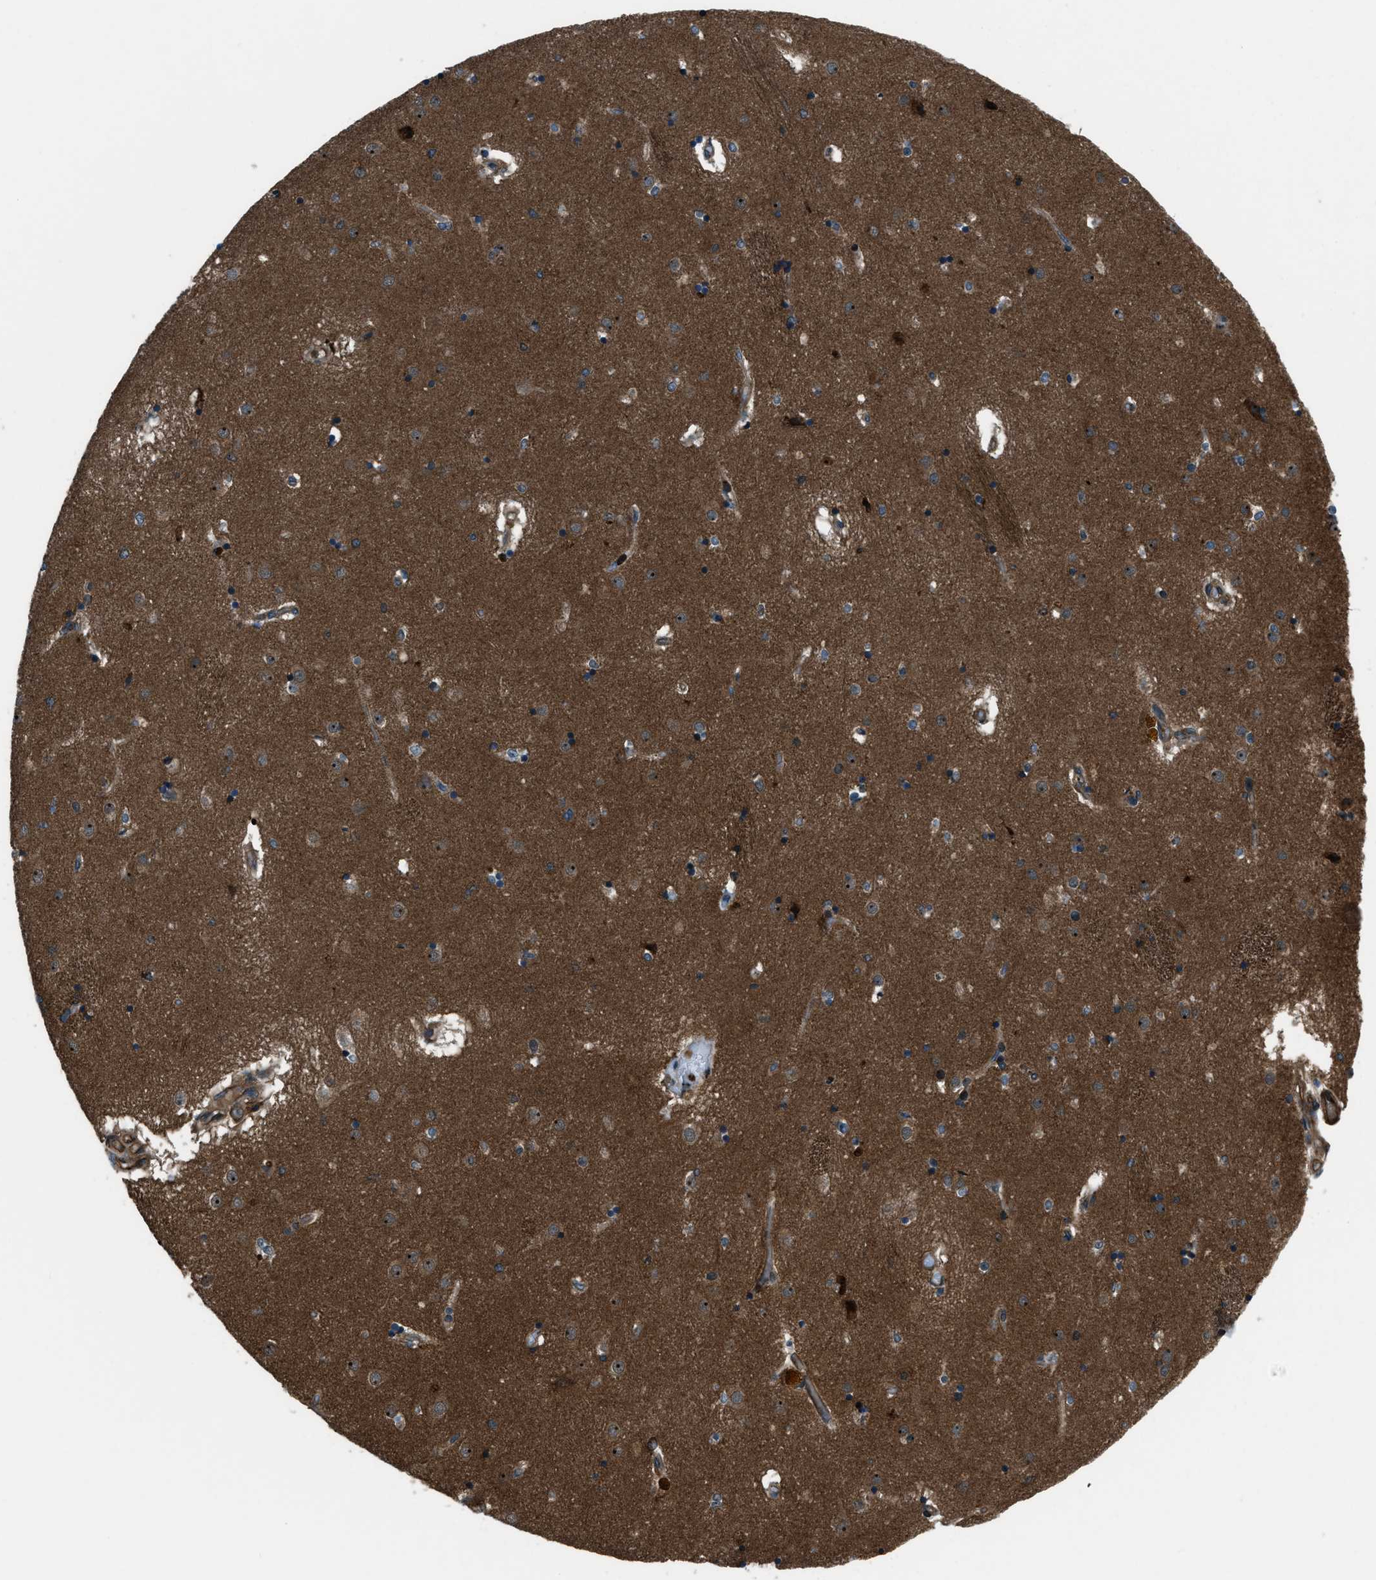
{"staining": {"intensity": "moderate", "quantity": "<25%", "location": "cytoplasmic/membranous"}, "tissue": "caudate", "cell_type": "Glial cells", "image_type": "normal", "snomed": [{"axis": "morphology", "description": "Normal tissue, NOS"}, {"axis": "topography", "description": "Lateral ventricle wall"}], "caption": "Unremarkable caudate shows moderate cytoplasmic/membranous expression in about <25% of glial cells, visualized by immunohistochemistry.", "gene": "SNX30", "patient": {"sex": "male", "age": 70}}